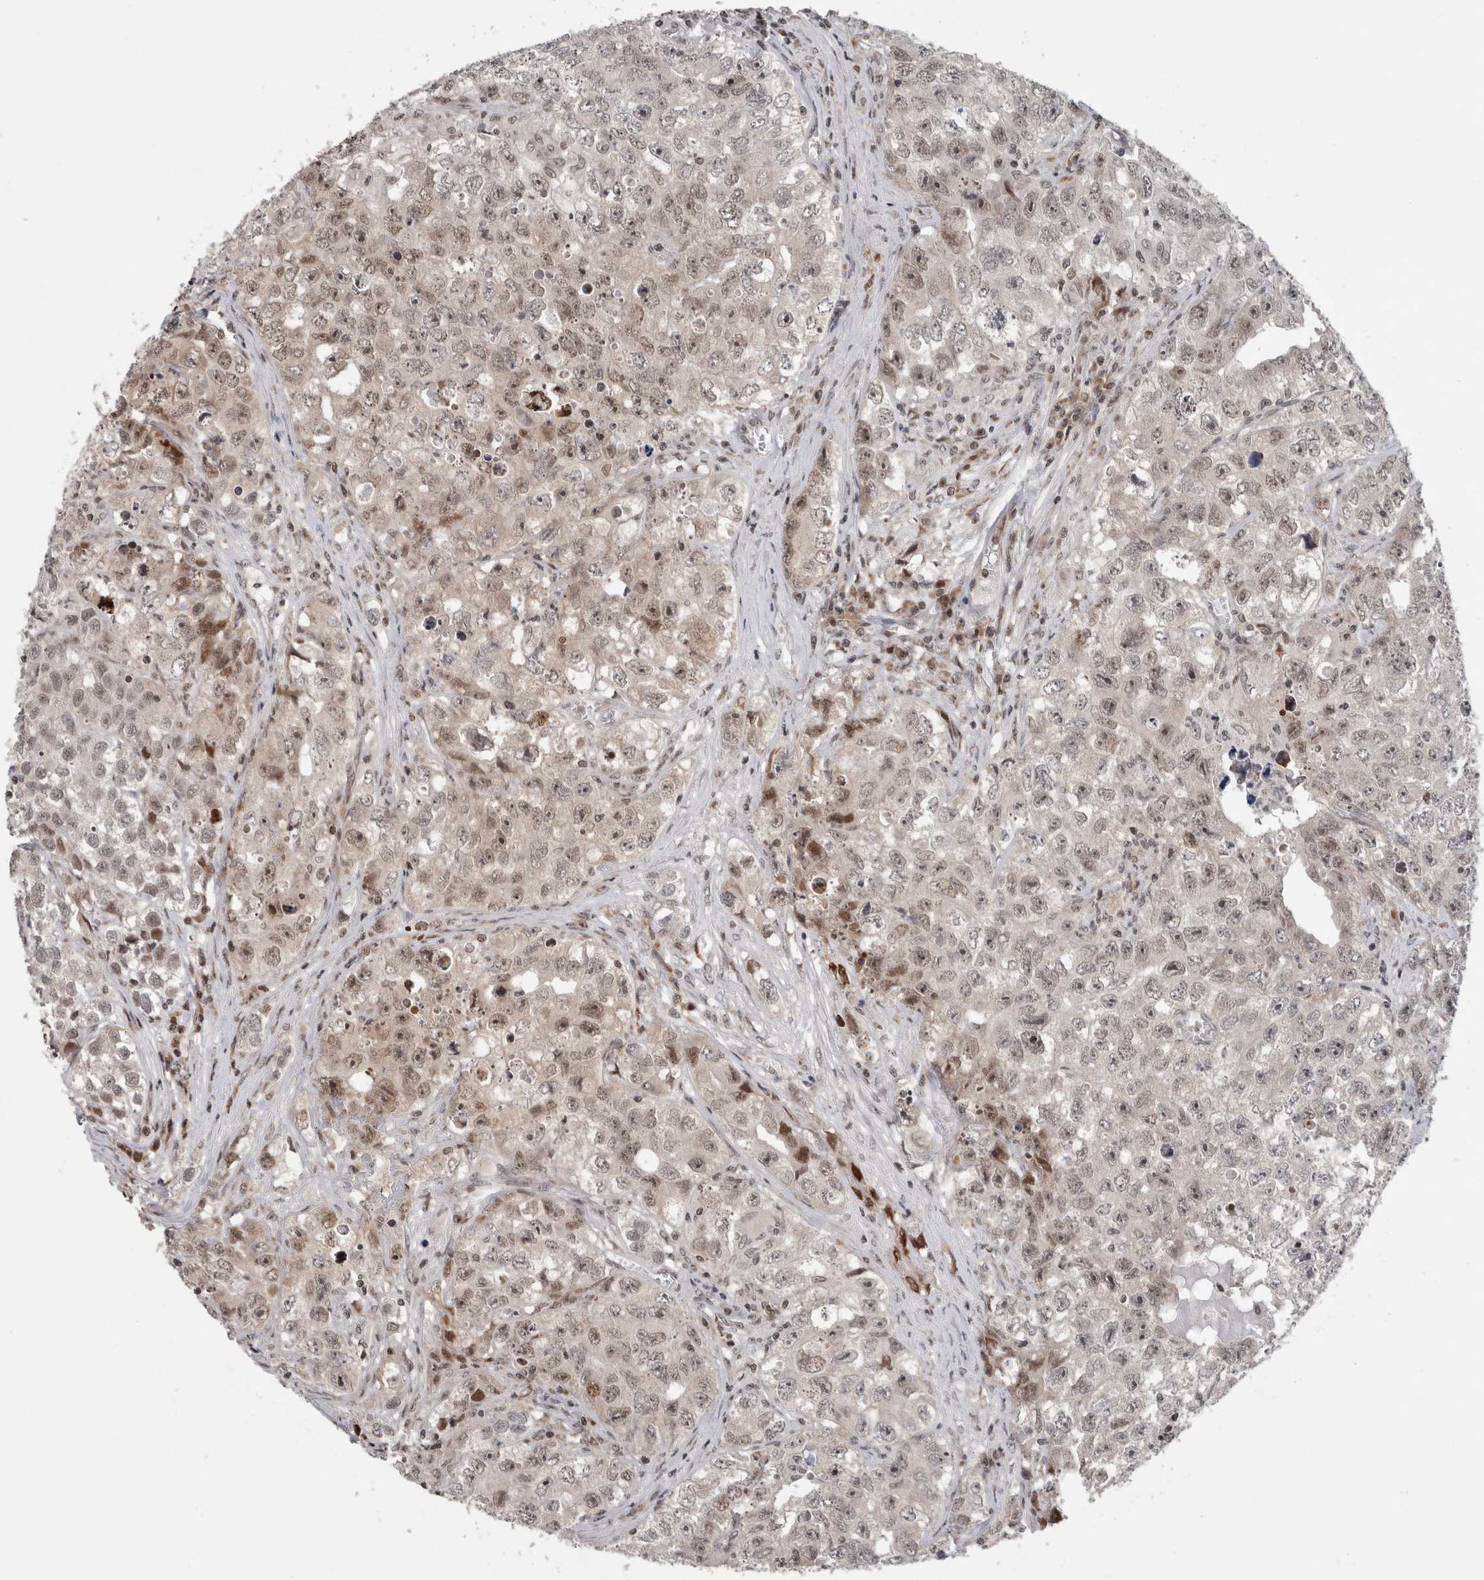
{"staining": {"intensity": "moderate", "quantity": "<25%", "location": "nuclear"}, "tissue": "testis cancer", "cell_type": "Tumor cells", "image_type": "cancer", "snomed": [{"axis": "morphology", "description": "Seminoma, NOS"}, {"axis": "morphology", "description": "Carcinoma, Embryonal, NOS"}, {"axis": "topography", "description": "Testis"}], "caption": "Immunohistochemical staining of human testis seminoma shows low levels of moderate nuclear protein expression in about <25% of tumor cells.", "gene": "ZBTB11", "patient": {"sex": "male", "age": 43}}